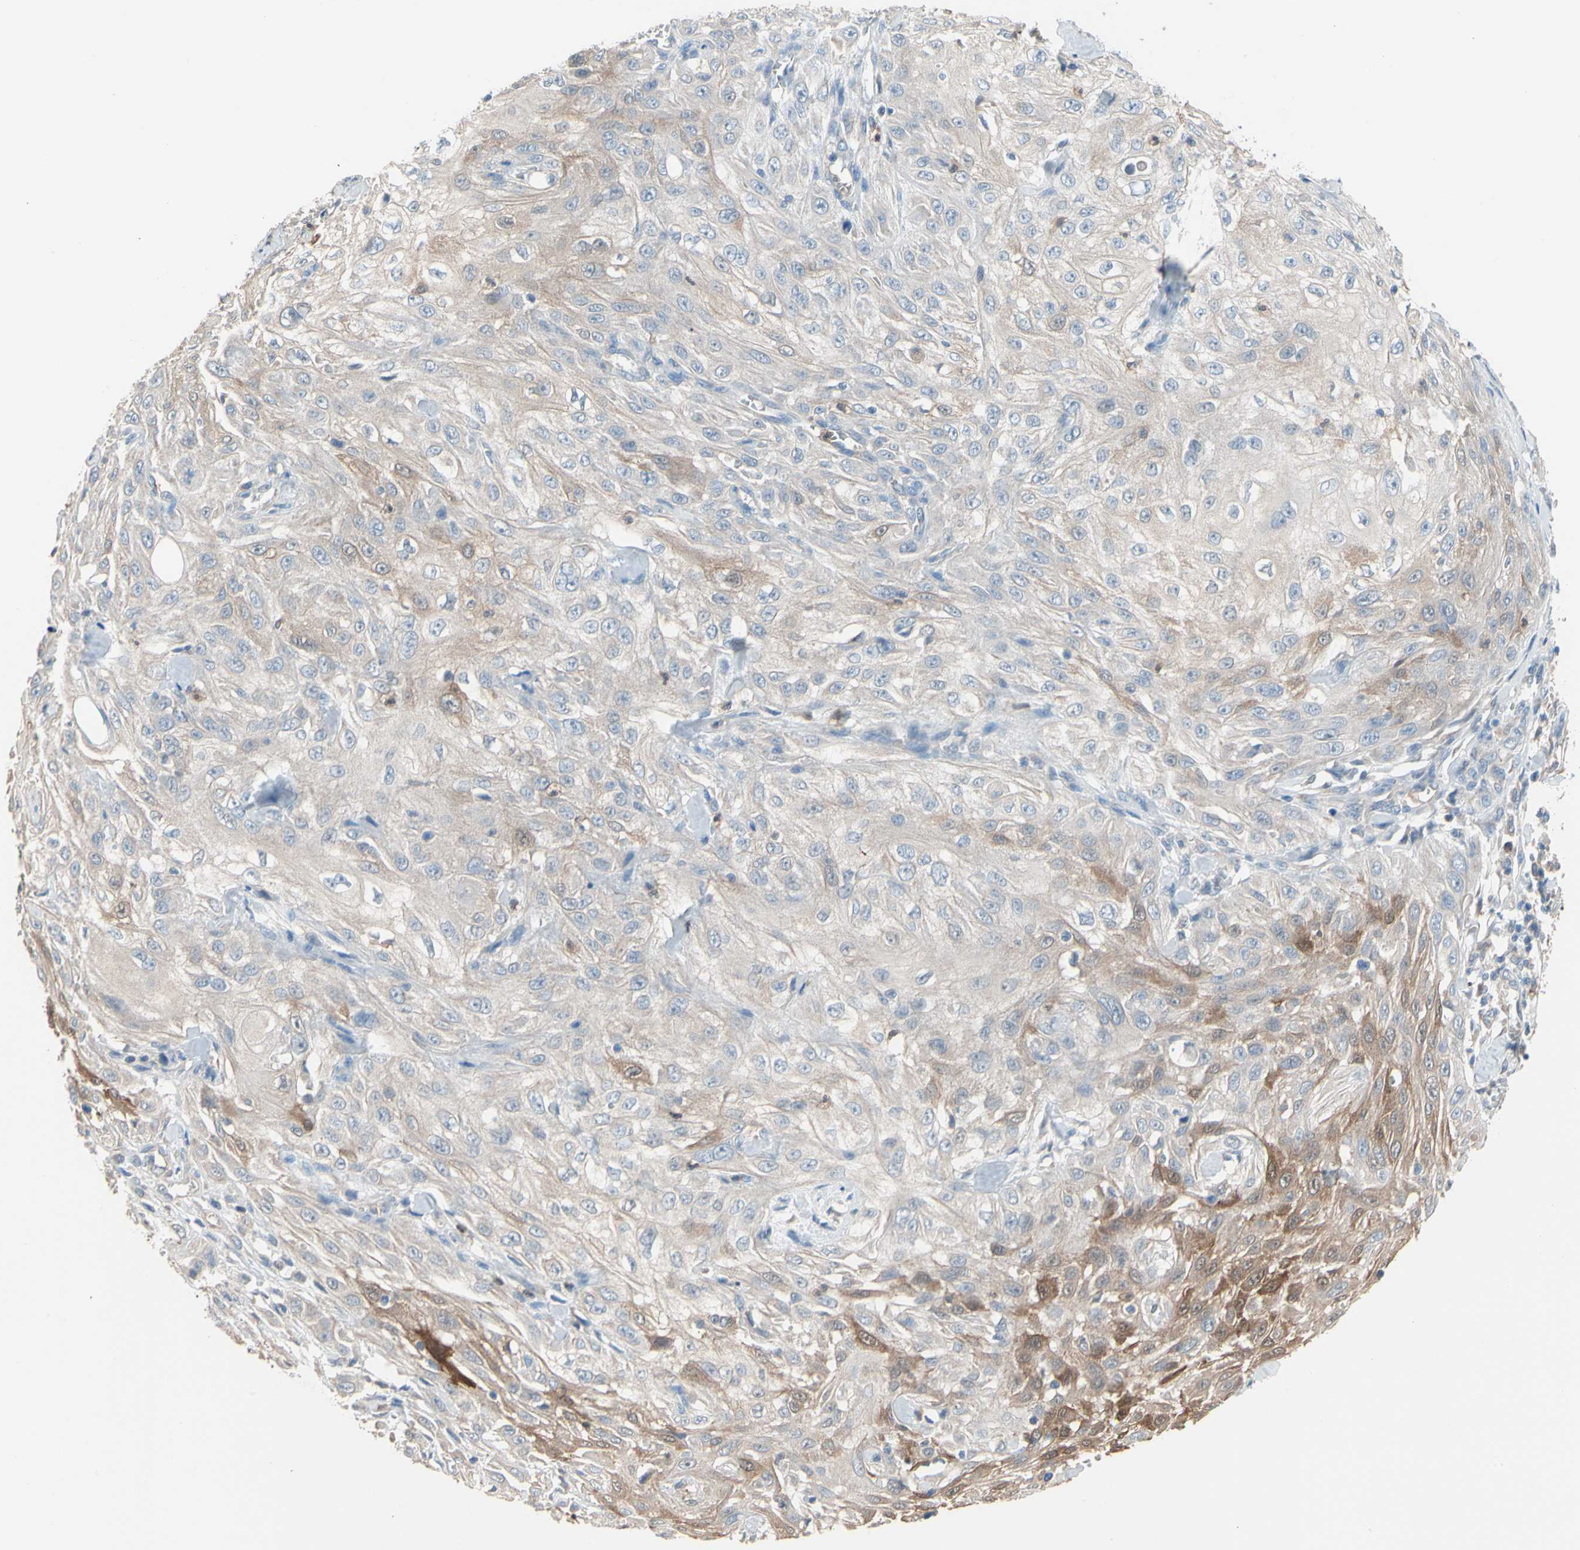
{"staining": {"intensity": "moderate", "quantity": "<25%", "location": "cytoplasmic/membranous,nuclear"}, "tissue": "skin cancer", "cell_type": "Tumor cells", "image_type": "cancer", "snomed": [{"axis": "morphology", "description": "Squamous cell carcinoma, NOS"}, {"axis": "morphology", "description": "Squamous cell carcinoma, metastatic, NOS"}, {"axis": "topography", "description": "Skin"}, {"axis": "topography", "description": "Lymph node"}], "caption": "About <25% of tumor cells in skin metastatic squamous cell carcinoma show moderate cytoplasmic/membranous and nuclear protein staining as visualized by brown immunohistochemical staining.", "gene": "BBOX1", "patient": {"sex": "male", "age": 75}}